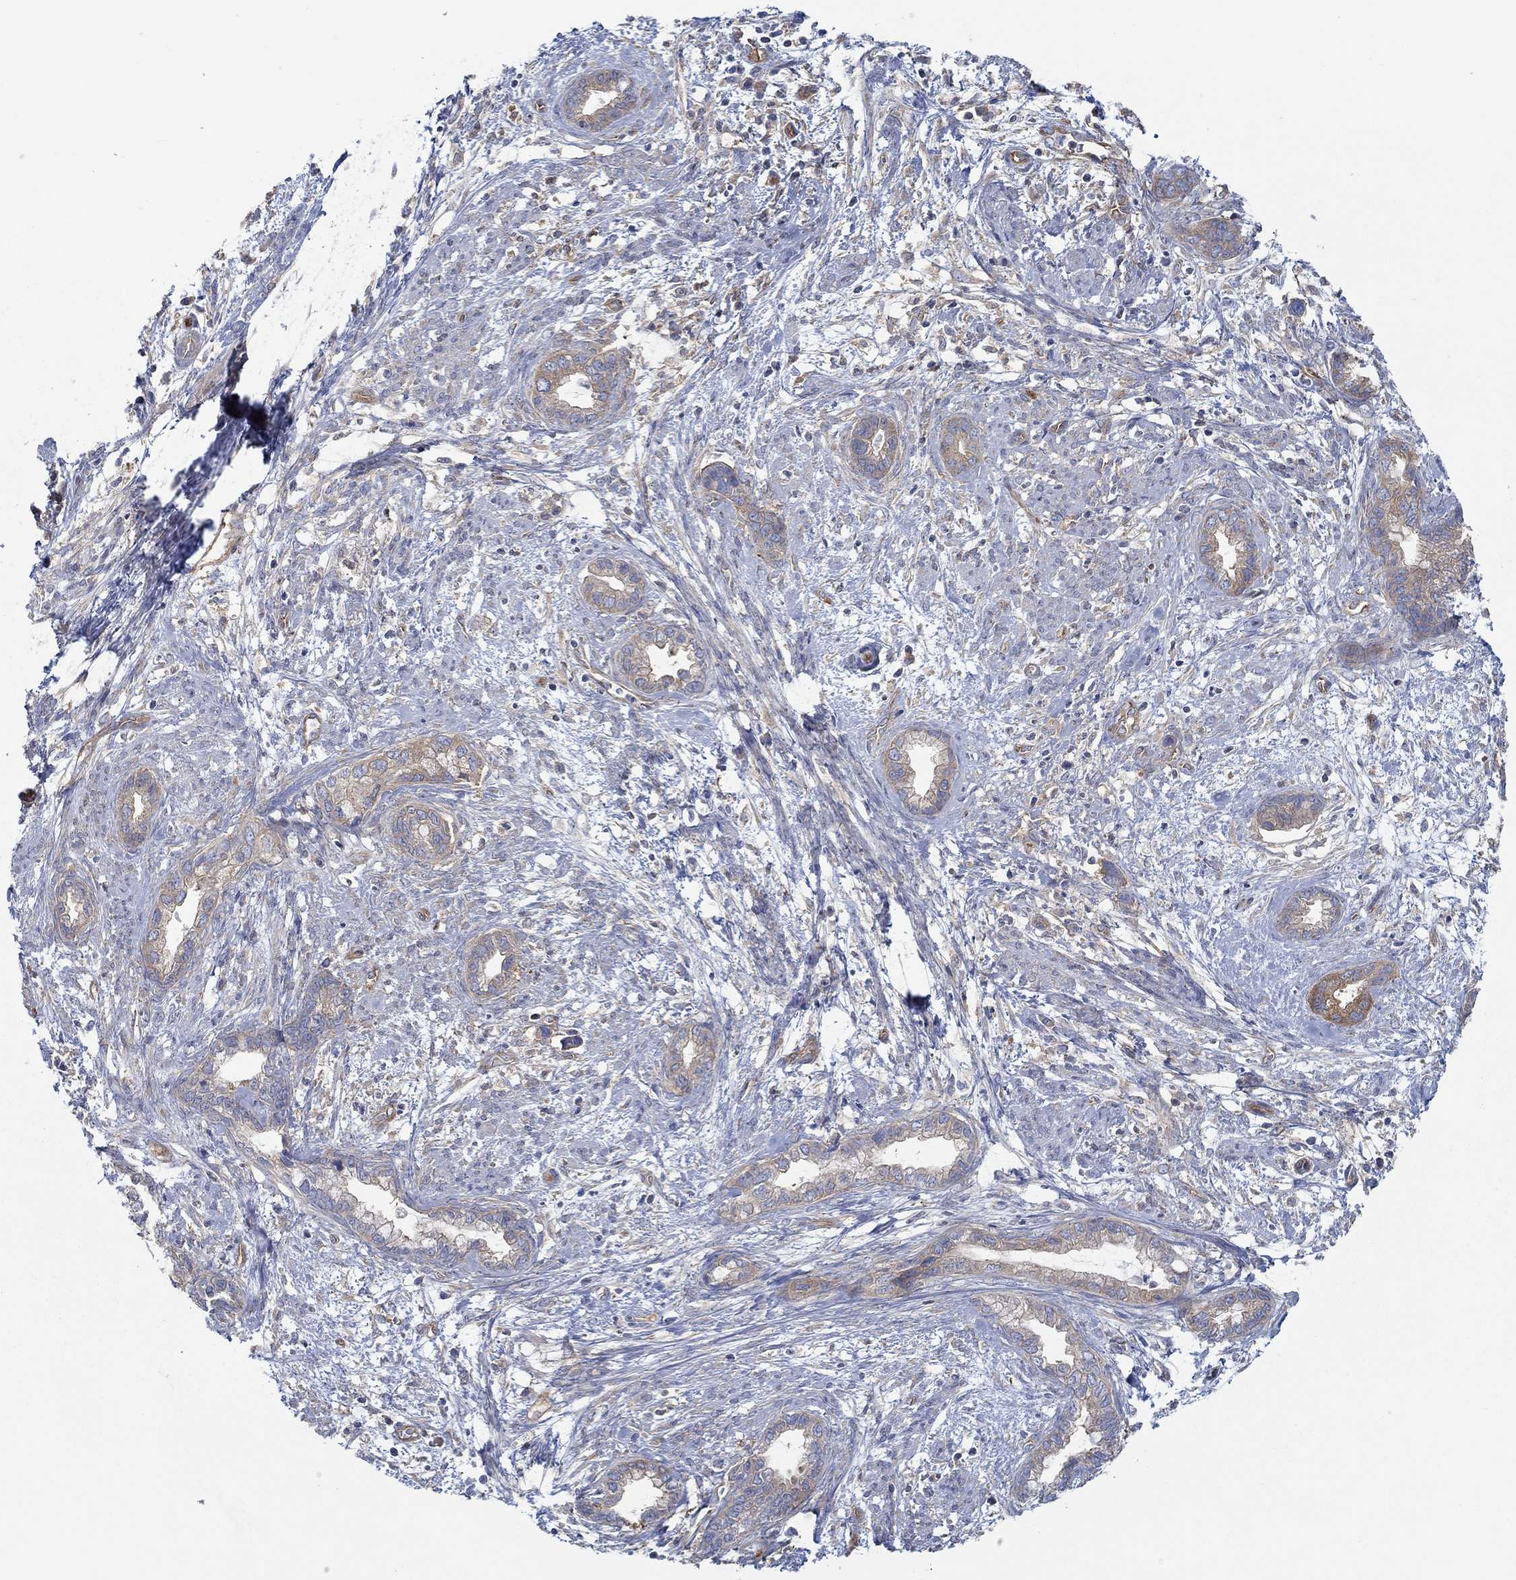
{"staining": {"intensity": "moderate", "quantity": "25%-75%", "location": "cytoplasmic/membranous"}, "tissue": "cervical cancer", "cell_type": "Tumor cells", "image_type": "cancer", "snomed": [{"axis": "morphology", "description": "Adenocarcinoma, NOS"}, {"axis": "topography", "description": "Cervix"}], "caption": "Cervical adenocarcinoma tissue displays moderate cytoplasmic/membranous expression in approximately 25%-75% of tumor cells (DAB = brown stain, brightfield microscopy at high magnification).", "gene": "SPAG9", "patient": {"sex": "female", "age": 62}}